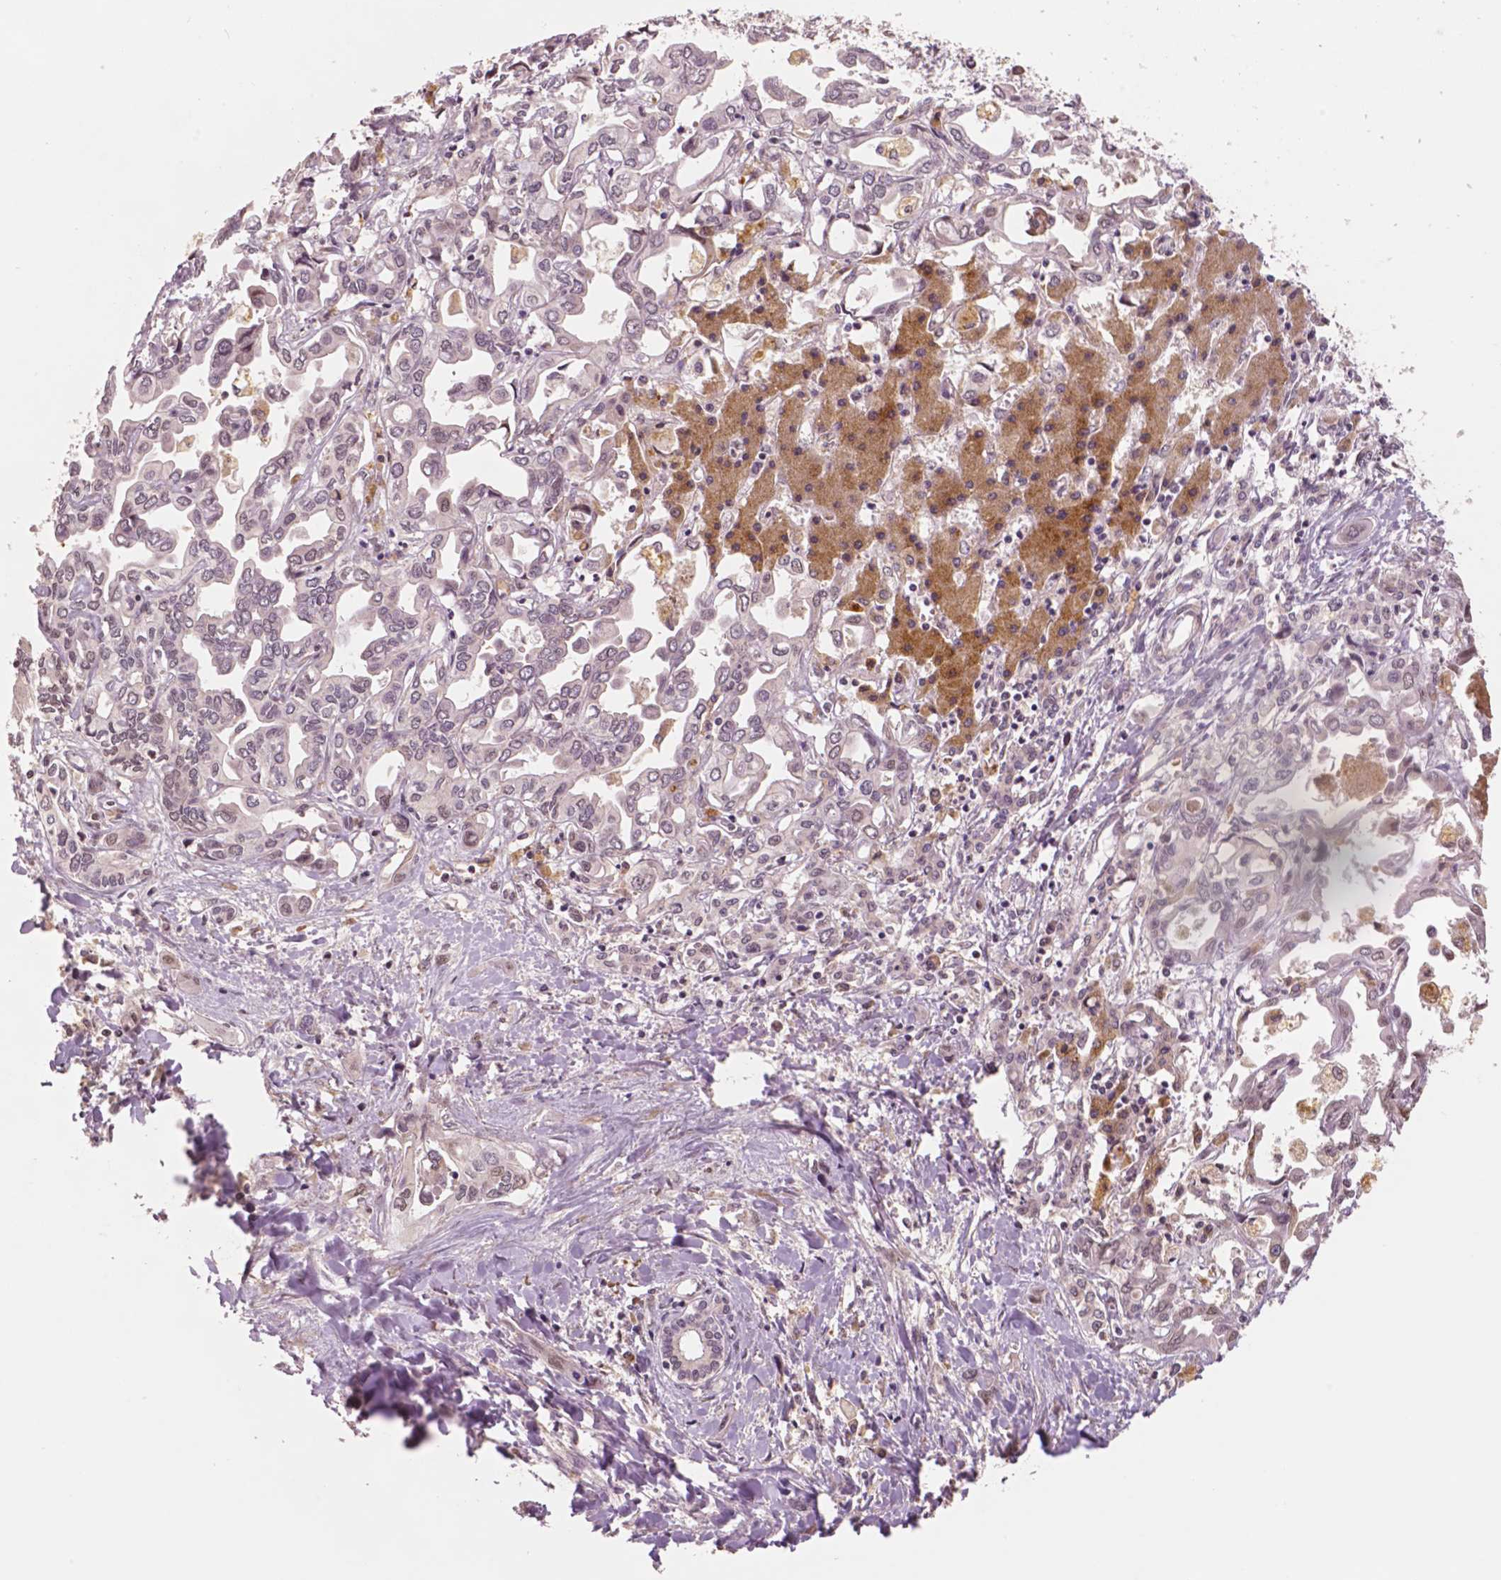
{"staining": {"intensity": "negative", "quantity": "none", "location": "none"}, "tissue": "liver cancer", "cell_type": "Tumor cells", "image_type": "cancer", "snomed": [{"axis": "morphology", "description": "Cholangiocarcinoma"}, {"axis": "topography", "description": "Liver"}], "caption": "A high-resolution photomicrograph shows immunohistochemistry (IHC) staining of liver cancer, which shows no significant staining in tumor cells. (DAB (3,3'-diaminobenzidine) IHC with hematoxylin counter stain).", "gene": "STAT3", "patient": {"sex": "female", "age": 64}}